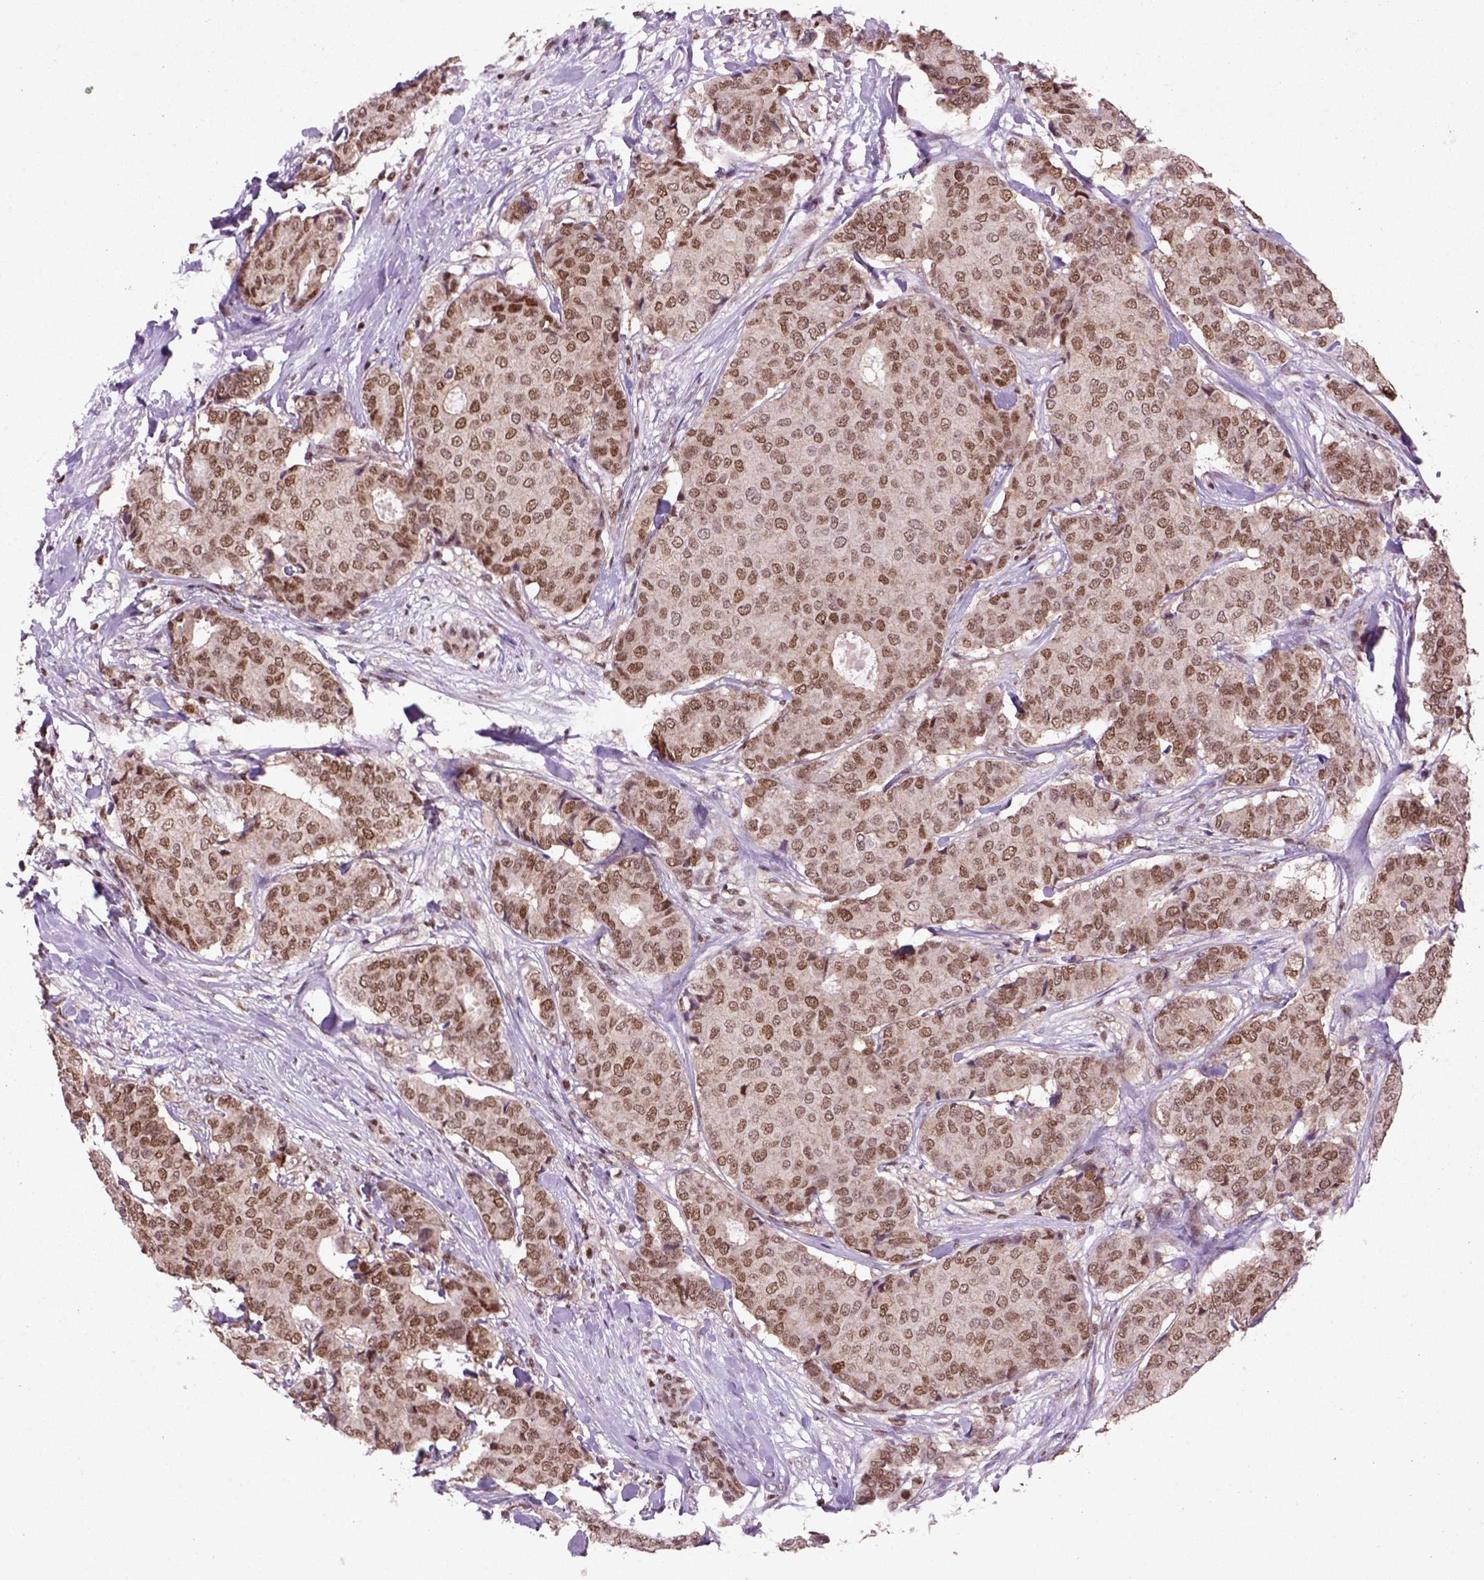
{"staining": {"intensity": "moderate", "quantity": ">75%", "location": "nuclear"}, "tissue": "breast cancer", "cell_type": "Tumor cells", "image_type": "cancer", "snomed": [{"axis": "morphology", "description": "Duct carcinoma"}, {"axis": "topography", "description": "Breast"}], "caption": "Moderate nuclear protein positivity is appreciated in about >75% of tumor cells in breast cancer (infiltrating ductal carcinoma).", "gene": "MGMT", "patient": {"sex": "female", "age": 75}}